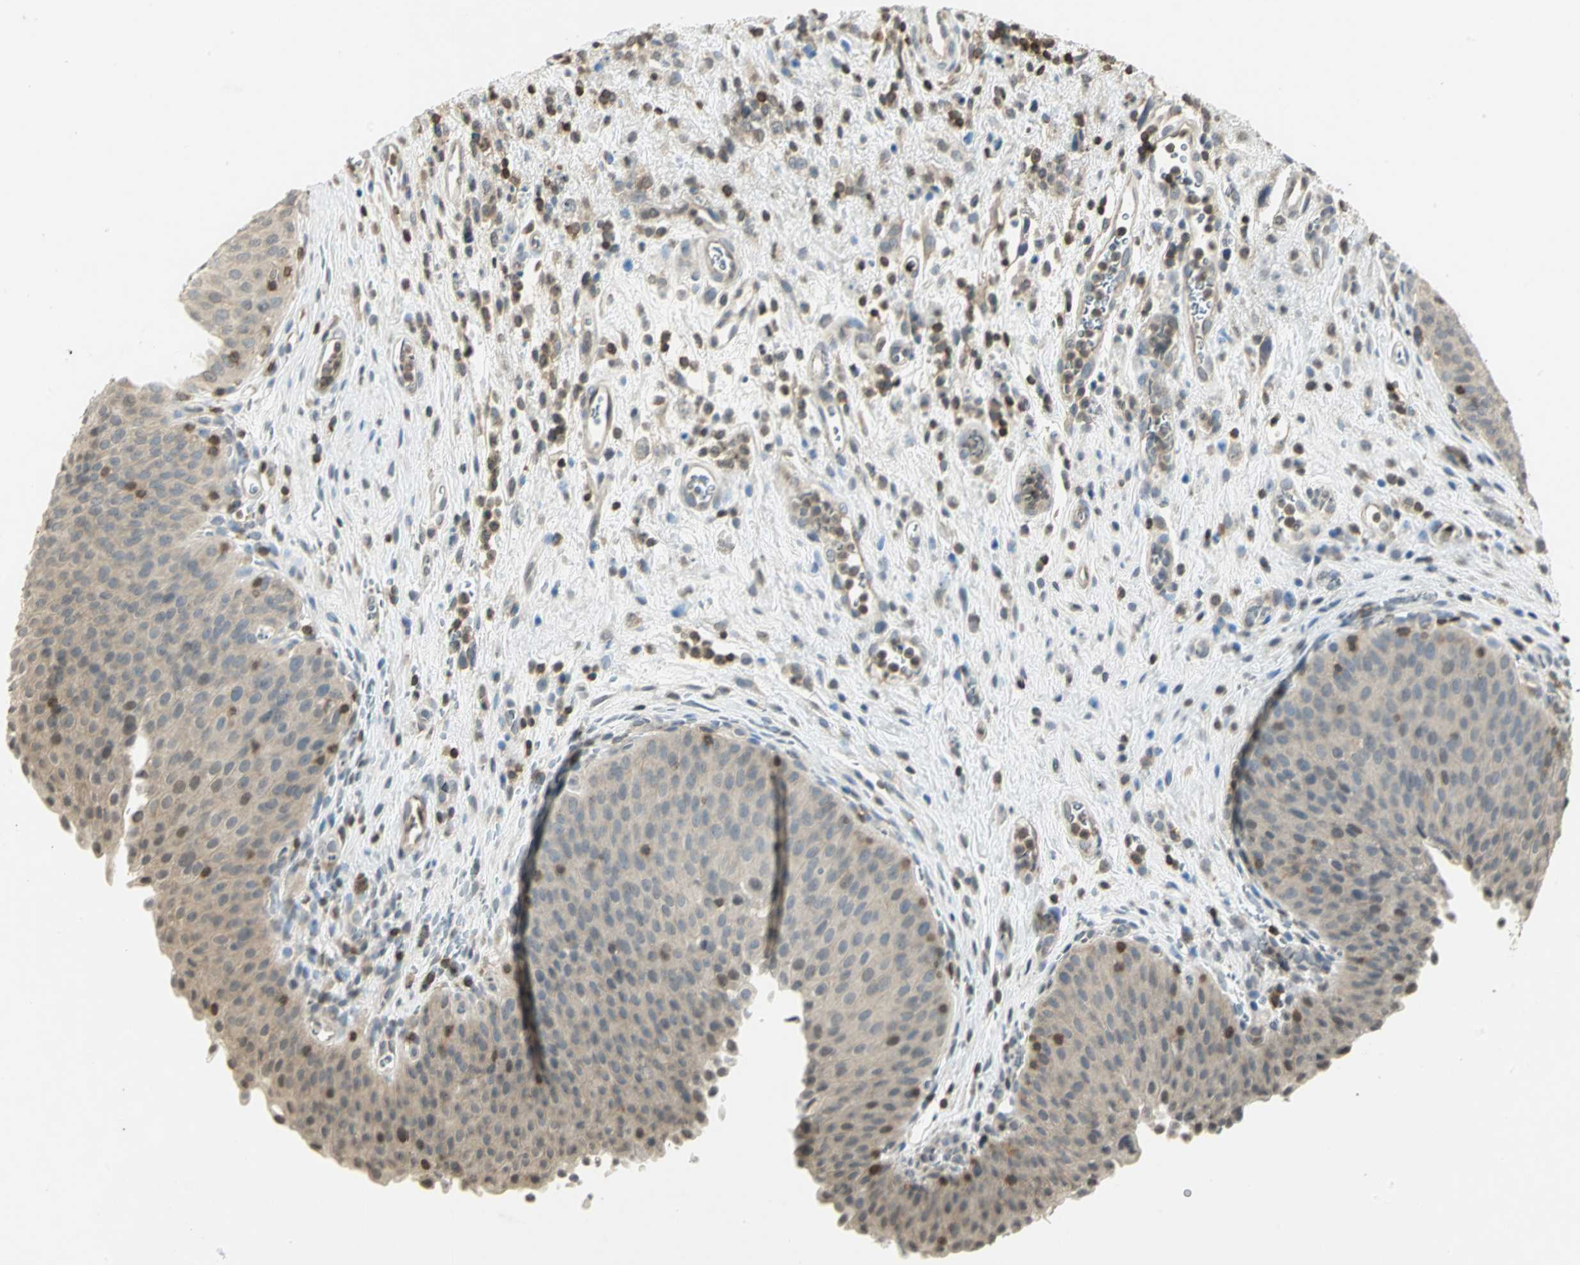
{"staining": {"intensity": "weak", "quantity": "<25%", "location": "cytoplasmic/membranous"}, "tissue": "urinary bladder", "cell_type": "Urothelial cells", "image_type": "normal", "snomed": [{"axis": "morphology", "description": "Normal tissue, NOS"}, {"axis": "morphology", "description": "Dysplasia, NOS"}, {"axis": "topography", "description": "Urinary bladder"}], "caption": "High magnification brightfield microscopy of normal urinary bladder stained with DAB (3,3'-diaminobenzidine) (brown) and counterstained with hematoxylin (blue): urothelial cells show no significant positivity. (DAB (3,3'-diaminobenzidine) immunohistochemistry (IHC), high magnification).", "gene": "IL16", "patient": {"sex": "male", "age": 35}}